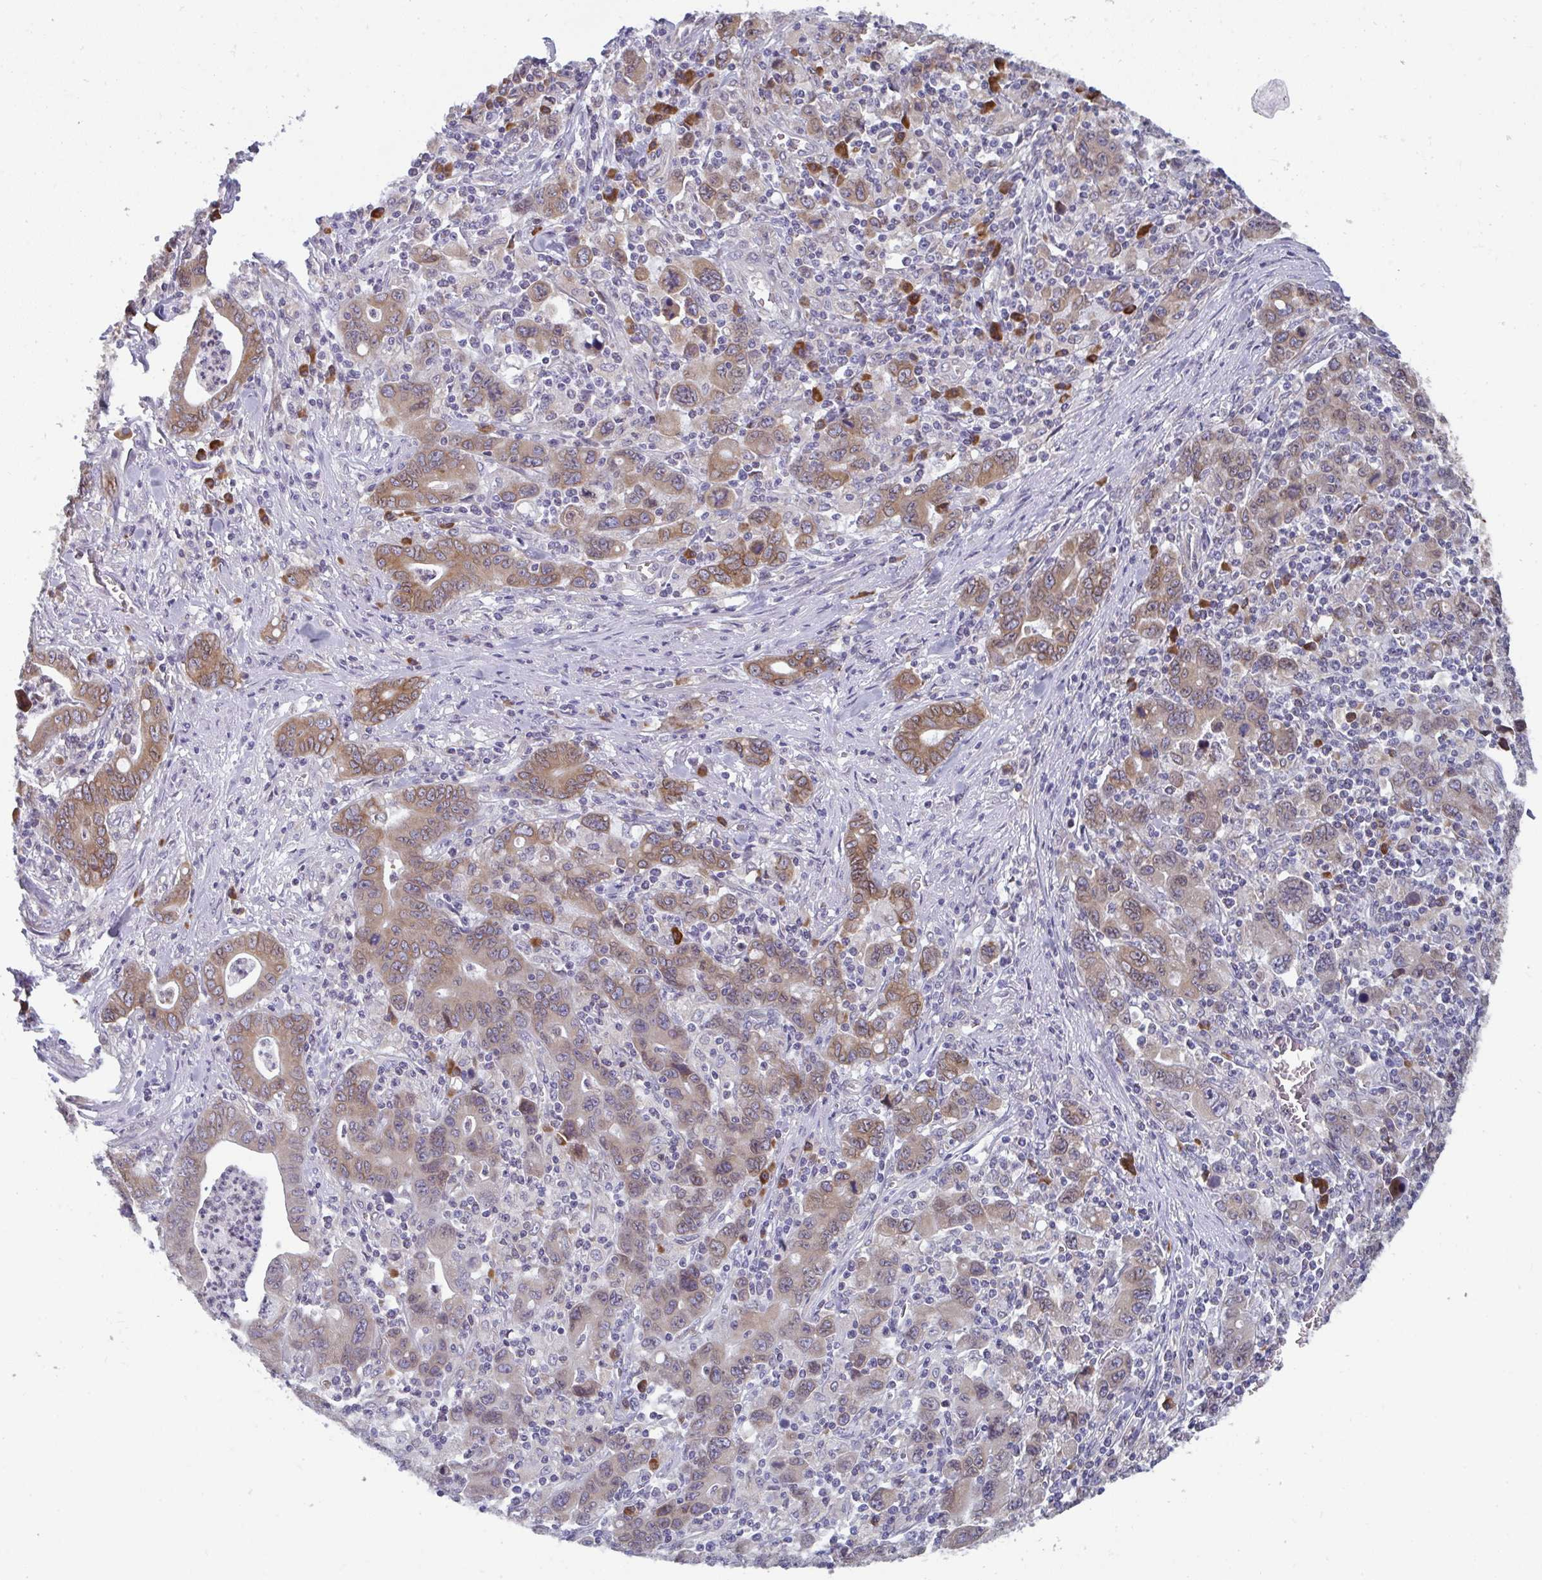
{"staining": {"intensity": "weak", "quantity": ">75%", "location": "cytoplasmic/membranous"}, "tissue": "stomach cancer", "cell_type": "Tumor cells", "image_type": "cancer", "snomed": [{"axis": "morphology", "description": "Adenocarcinoma, NOS"}, {"axis": "topography", "description": "Stomach, upper"}], "caption": "Immunohistochemistry (IHC) photomicrograph of neoplastic tissue: stomach cancer (adenocarcinoma) stained using IHC demonstrates low levels of weak protein expression localized specifically in the cytoplasmic/membranous of tumor cells, appearing as a cytoplasmic/membranous brown color.", "gene": "LYSMD4", "patient": {"sex": "male", "age": 69}}